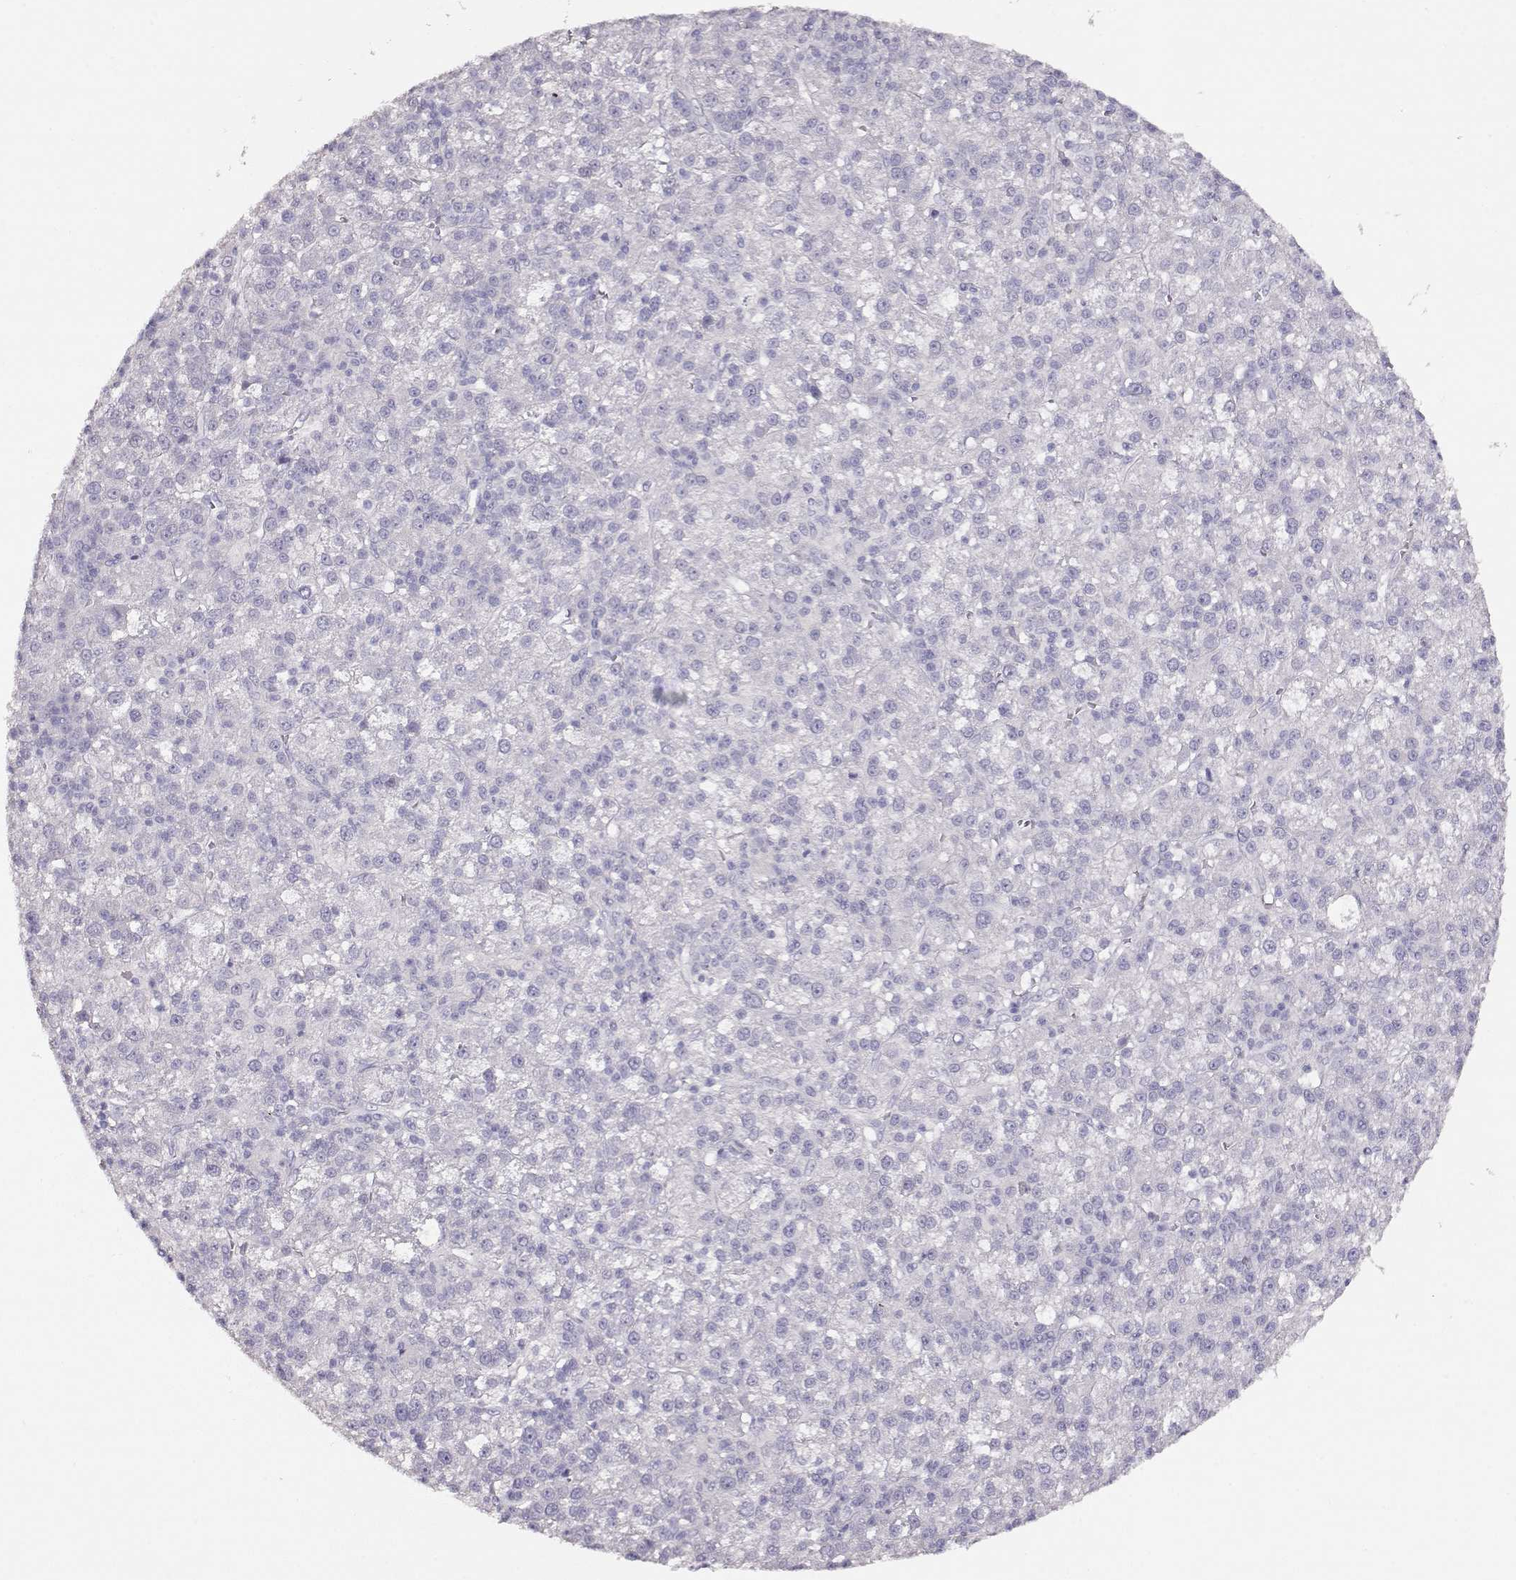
{"staining": {"intensity": "negative", "quantity": "none", "location": "none"}, "tissue": "liver cancer", "cell_type": "Tumor cells", "image_type": "cancer", "snomed": [{"axis": "morphology", "description": "Carcinoma, Hepatocellular, NOS"}, {"axis": "topography", "description": "Liver"}], "caption": "DAB (3,3'-diaminobenzidine) immunohistochemical staining of human liver cancer demonstrates no significant expression in tumor cells.", "gene": "NDRG4", "patient": {"sex": "female", "age": 60}}